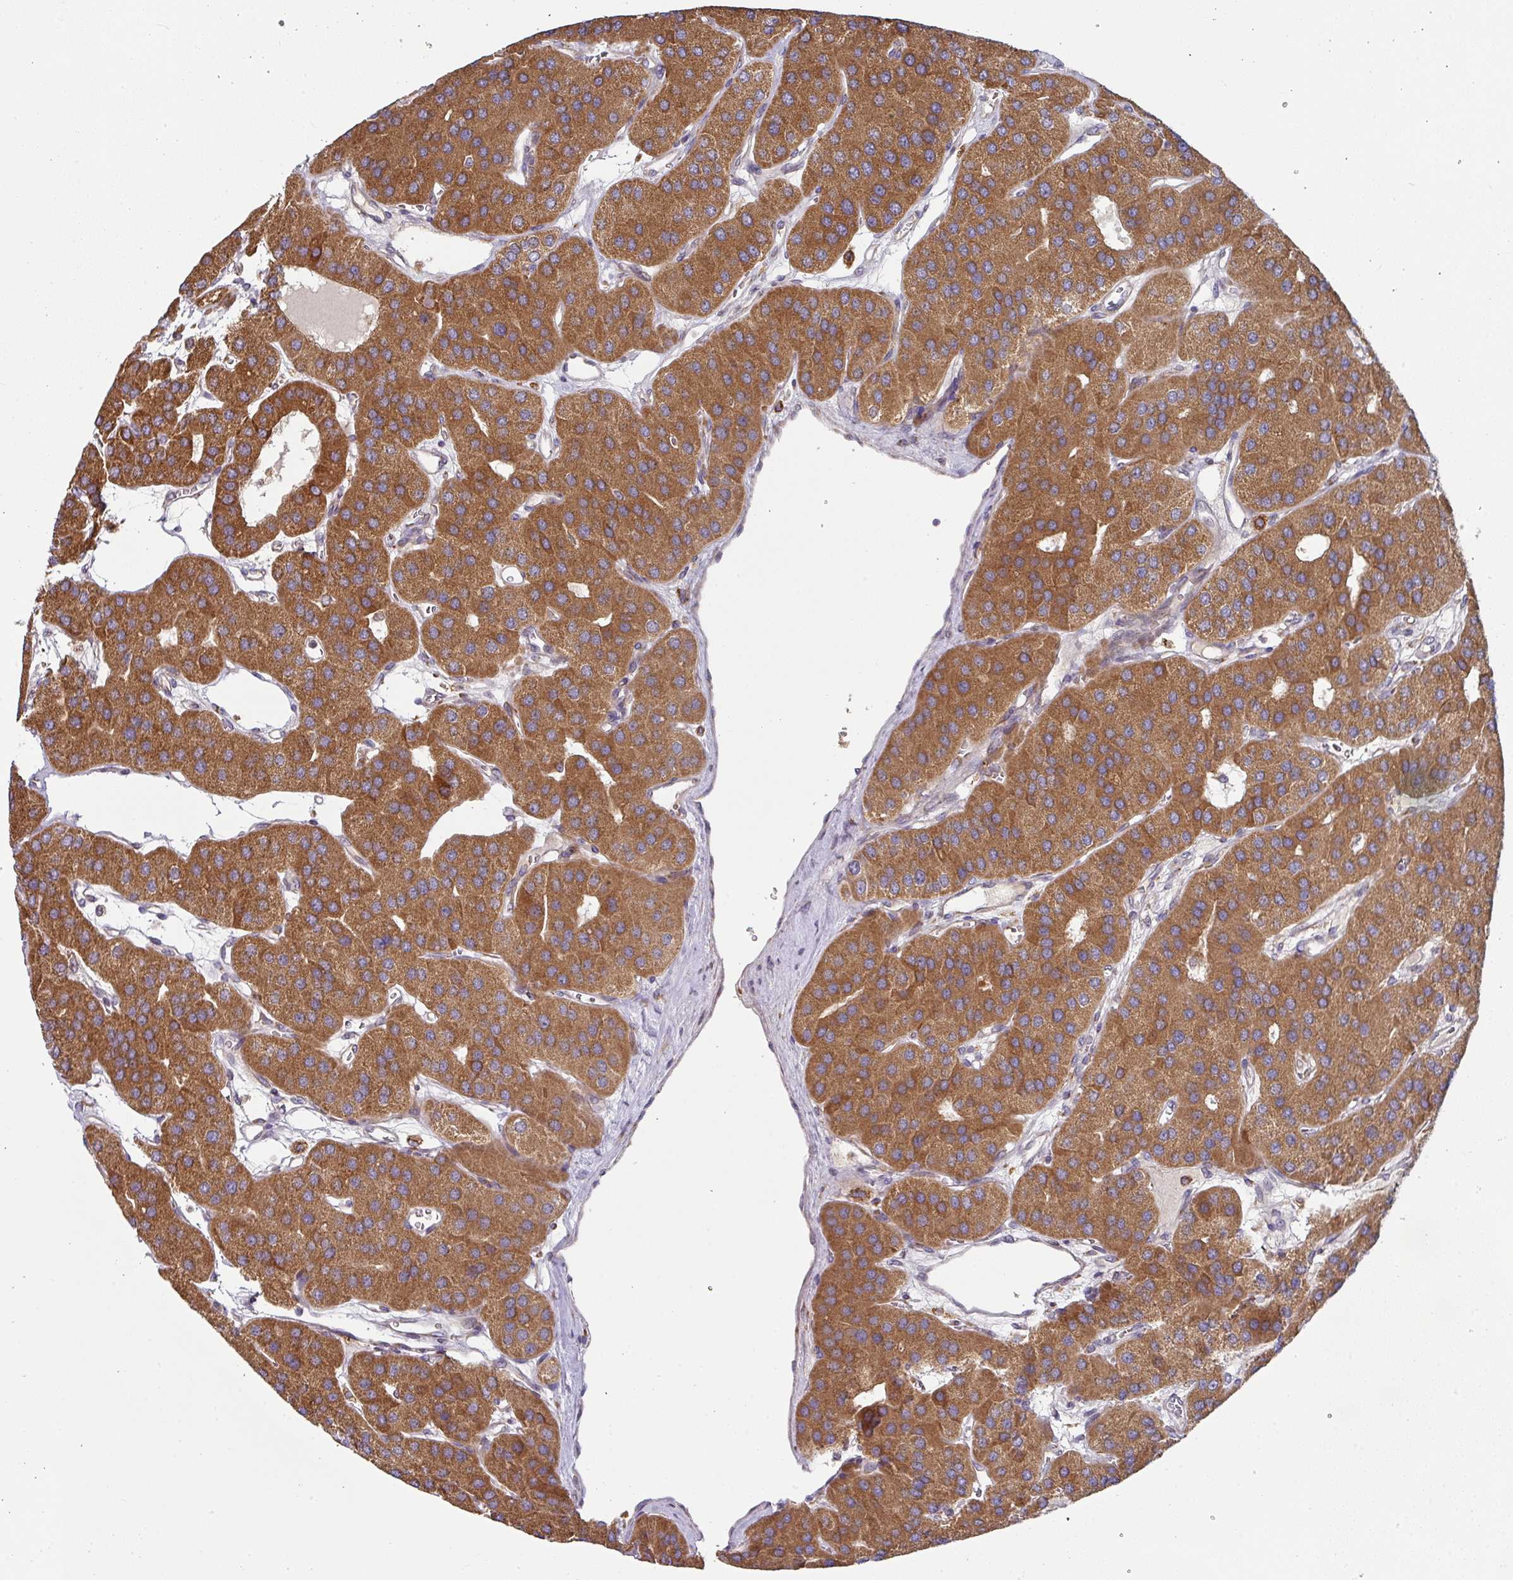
{"staining": {"intensity": "strong", "quantity": ">75%", "location": "cytoplasmic/membranous"}, "tissue": "parathyroid gland", "cell_type": "Glandular cells", "image_type": "normal", "snomed": [{"axis": "morphology", "description": "Normal tissue, NOS"}, {"axis": "morphology", "description": "Adenoma, NOS"}, {"axis": "topography", "description": "Parathyroid gland"}], "caption": "IHC of normal parathyroid gland exhibits high levels of strong cytoplasmic/membranous positivity in approximately >75% of glandular cells.", "gene": "ZNF268", "patient": {"sex": "female", "age": 86}}